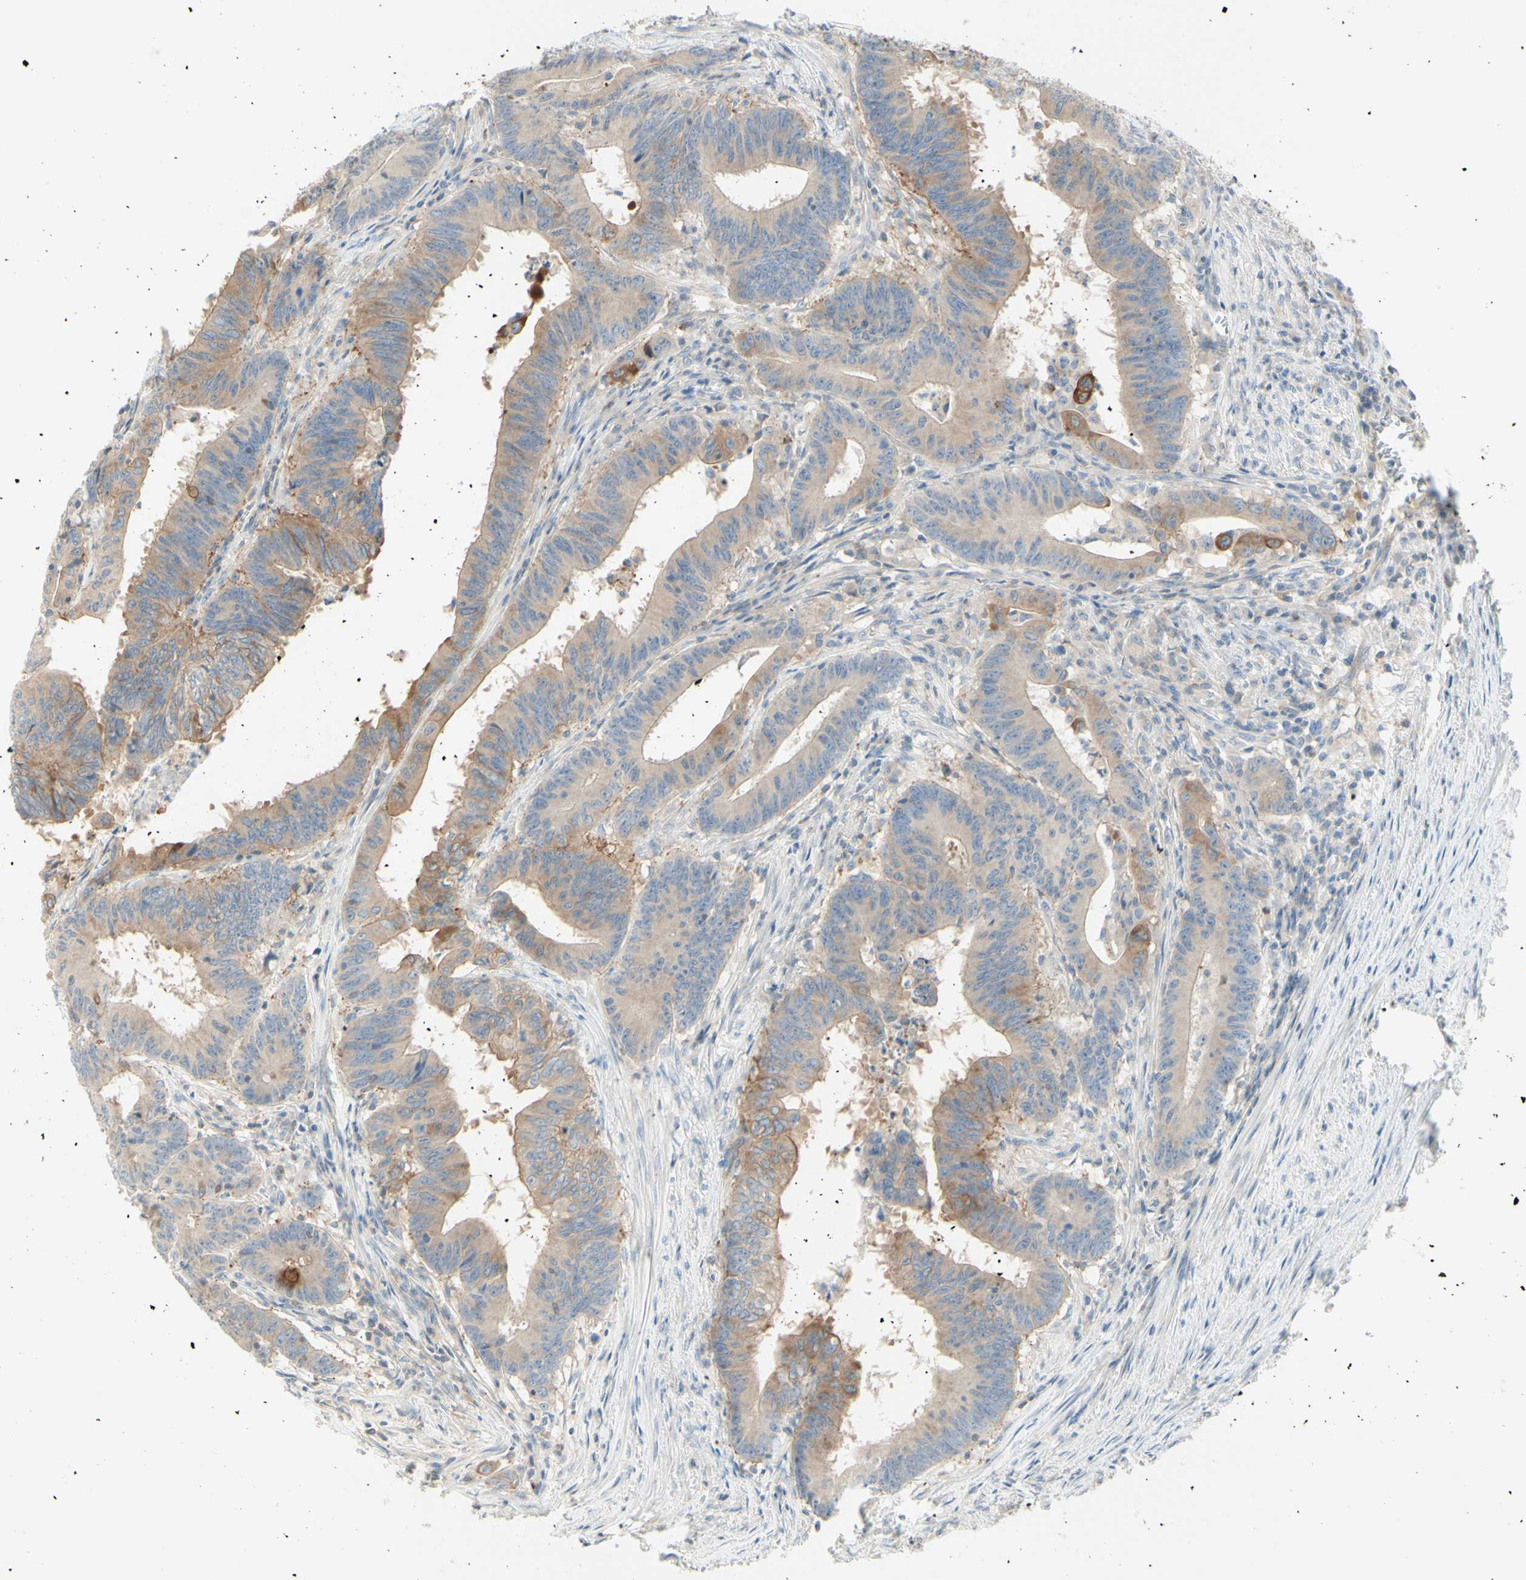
{"staining": {"intensity": "moderate", "quantity": "25%-75%", "location": "cytoplasmic/membranous"}, "tissue": "colorectal cancer", "cell_type": "Tumor cells", "image_type": "cancer", "snomed": [{"axis": "morphology", "description": "Adenocarcinoma, NOS"}, {"axis": "topography", "description": "Colon"}], "caption": "The histopathology image demonstrates staining of colorectal adenocarcinoma, revealing moderate cytoplasmic/membranous protein staining (brown color) within tumor cells.", "gene": "MTM1", "patient": {"sex": "male", "age": 45}}